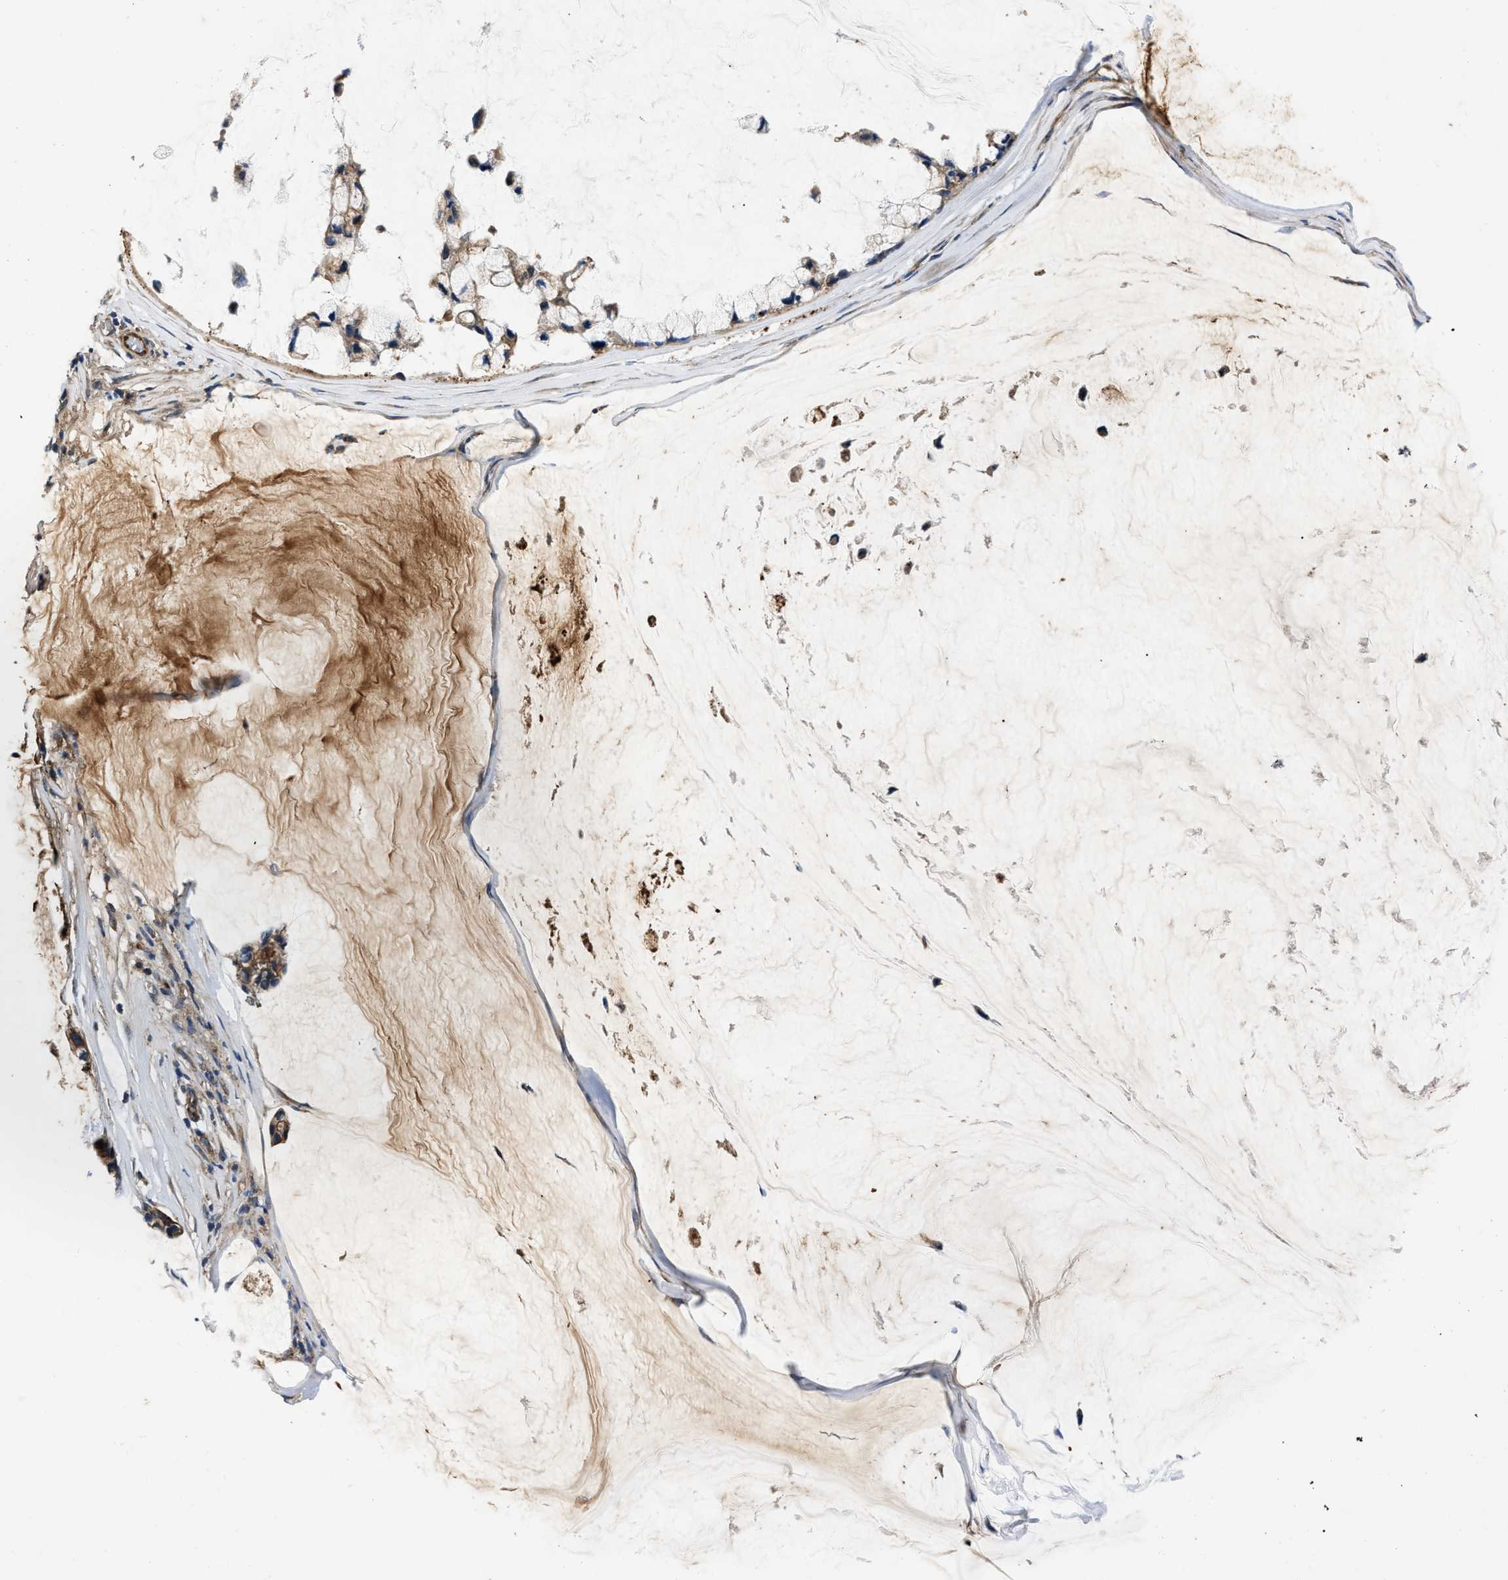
{"staining": {"intensity": "moderate", "quantity": ">75%", "location": "cytoplasmic/membranous"}, "tissue": "ovarian cancer", "cell_type": "Tumor cells", "image_type": "cancer", "snomed": [{"axis": "morphology", "description": "Cystadenocarcinoma, mucinous, NOS"}, {"axis": "topography", "description": "Ovary"}], "caption": "Immunohistochemical staining of ovarian mucinous cystadenocarcinoma shows moderate cytoplasmic/membranous protein expression in about >75% of tumor cells.", "gene": "ERC1", "patient": {"sex": "female", "age": 39}}